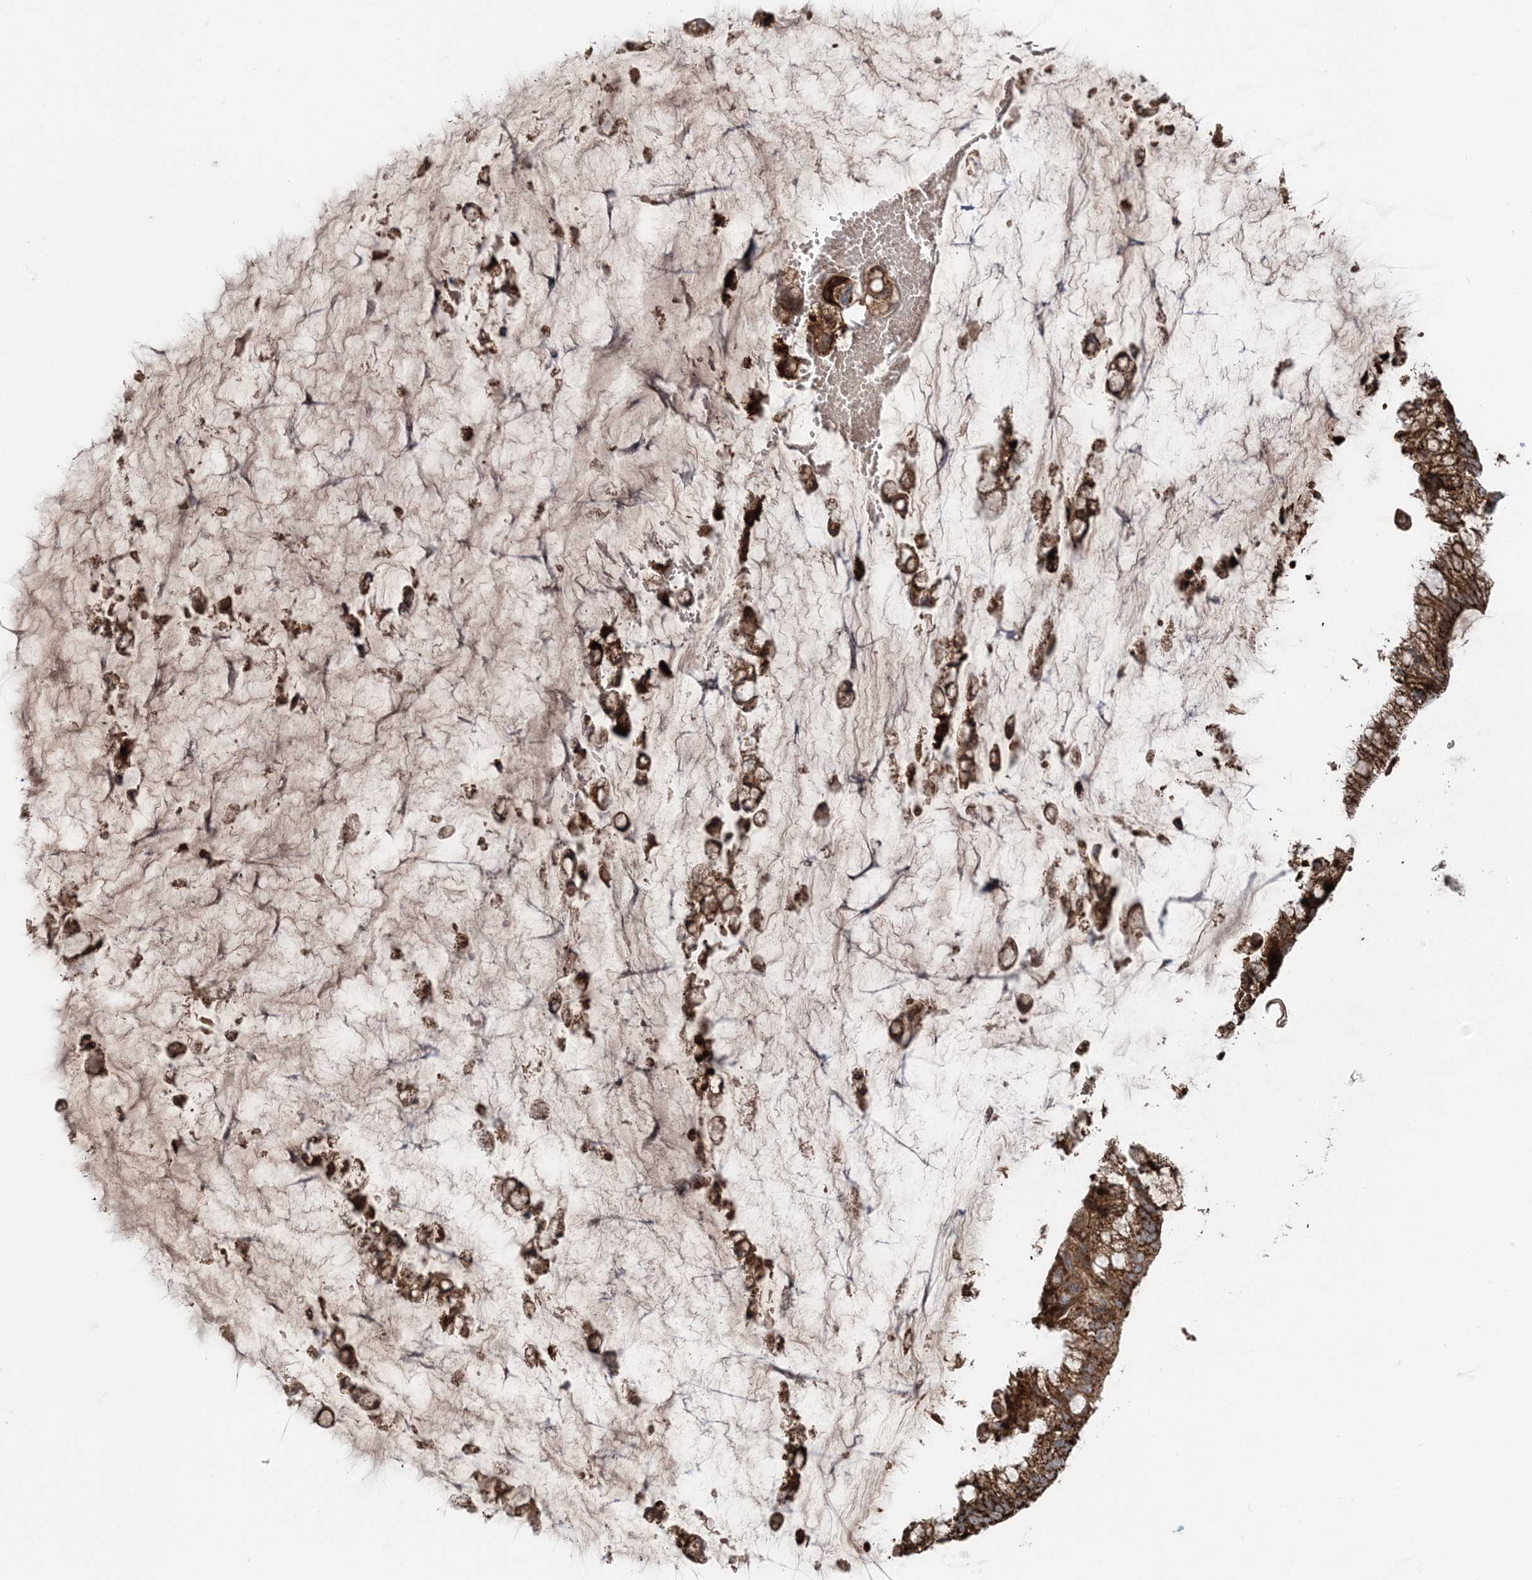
{"staining": {"intensity": "strong", "quantity": ">75%", "location": "cytoplasmic/membranous"}, "tissue": "ovarian cancer", "cell_type": "Tumor cells", "image_type": "cancer", "snomed": [{"axis": "morphology", "description": "Cystadenocarcinoma, mucinous, NOS"}, {"axis": "topography", "description": "Ovary"}], "caption": "This is an image of immunohistochemistry (IHC) staining of ovarian cancer, which shows strong expression in the cytoplasmic/membranous of tumor cells.", "gene": "LRPPRC", "patient": {"sex": "female", "age": 39}}